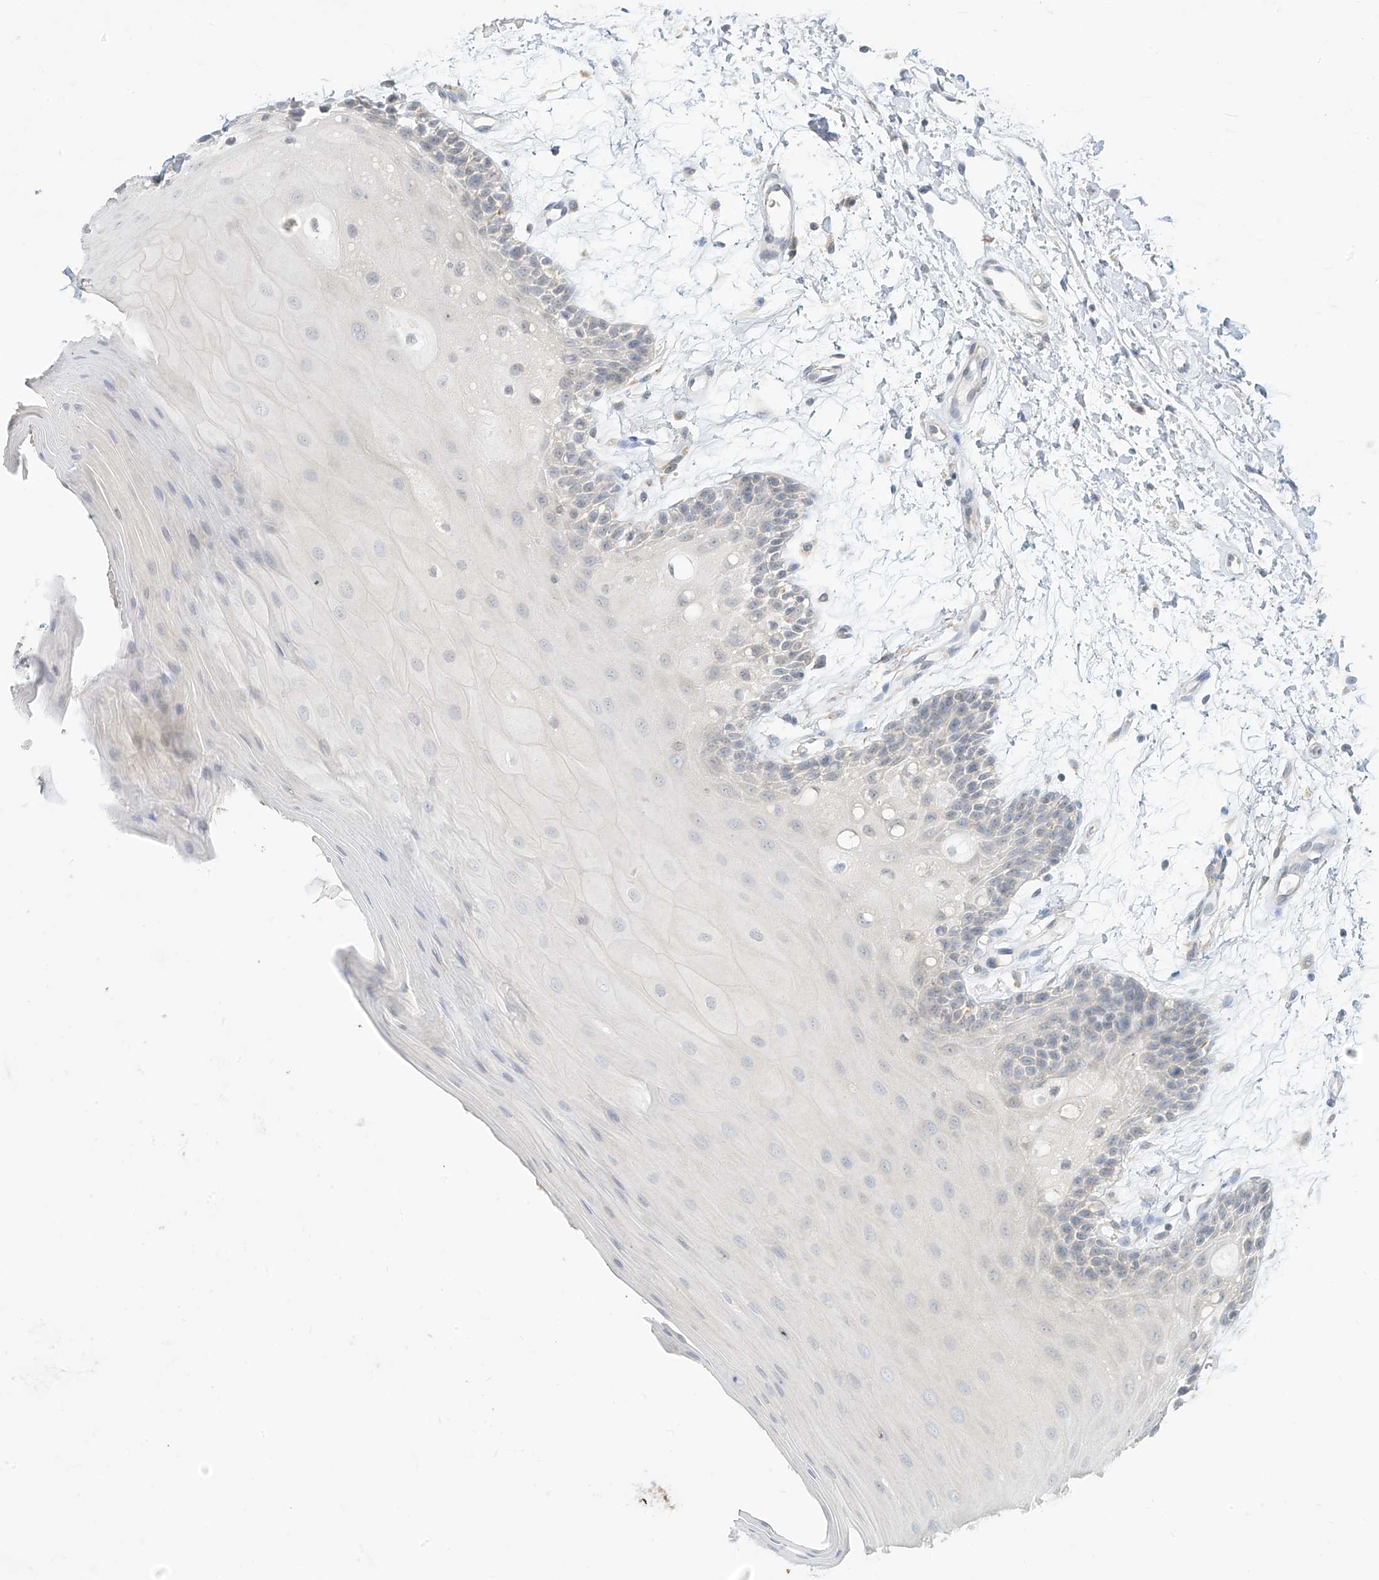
{"staining": {"intensity": "negative", "quantity": "none", "location": "none"}, "tissue": "oral mucosa", "cell_type": "Squamous epithelial cells", "image_type": "normal", "snomed": [{"axis": "morphology", "description": "Normal tissue, NOS"}, {"axis": "topography", "description": "Skeletal muscle"}, {"axis": "topography", "description": "Oral tissue"}, {"axis": "topography", "description": "Salivary gland"}, {"axis": "topography", "description": "Peripheral nerve tissue"}], "caption": "DAB (3,3'-diaminobenzidine) immunohistochemical staining of normal human oral mucosa demonstrates no significant expression in squamous epithelial cells.", "gene": "C2orf42", "patient": {"sex": "male", "age": 54}}